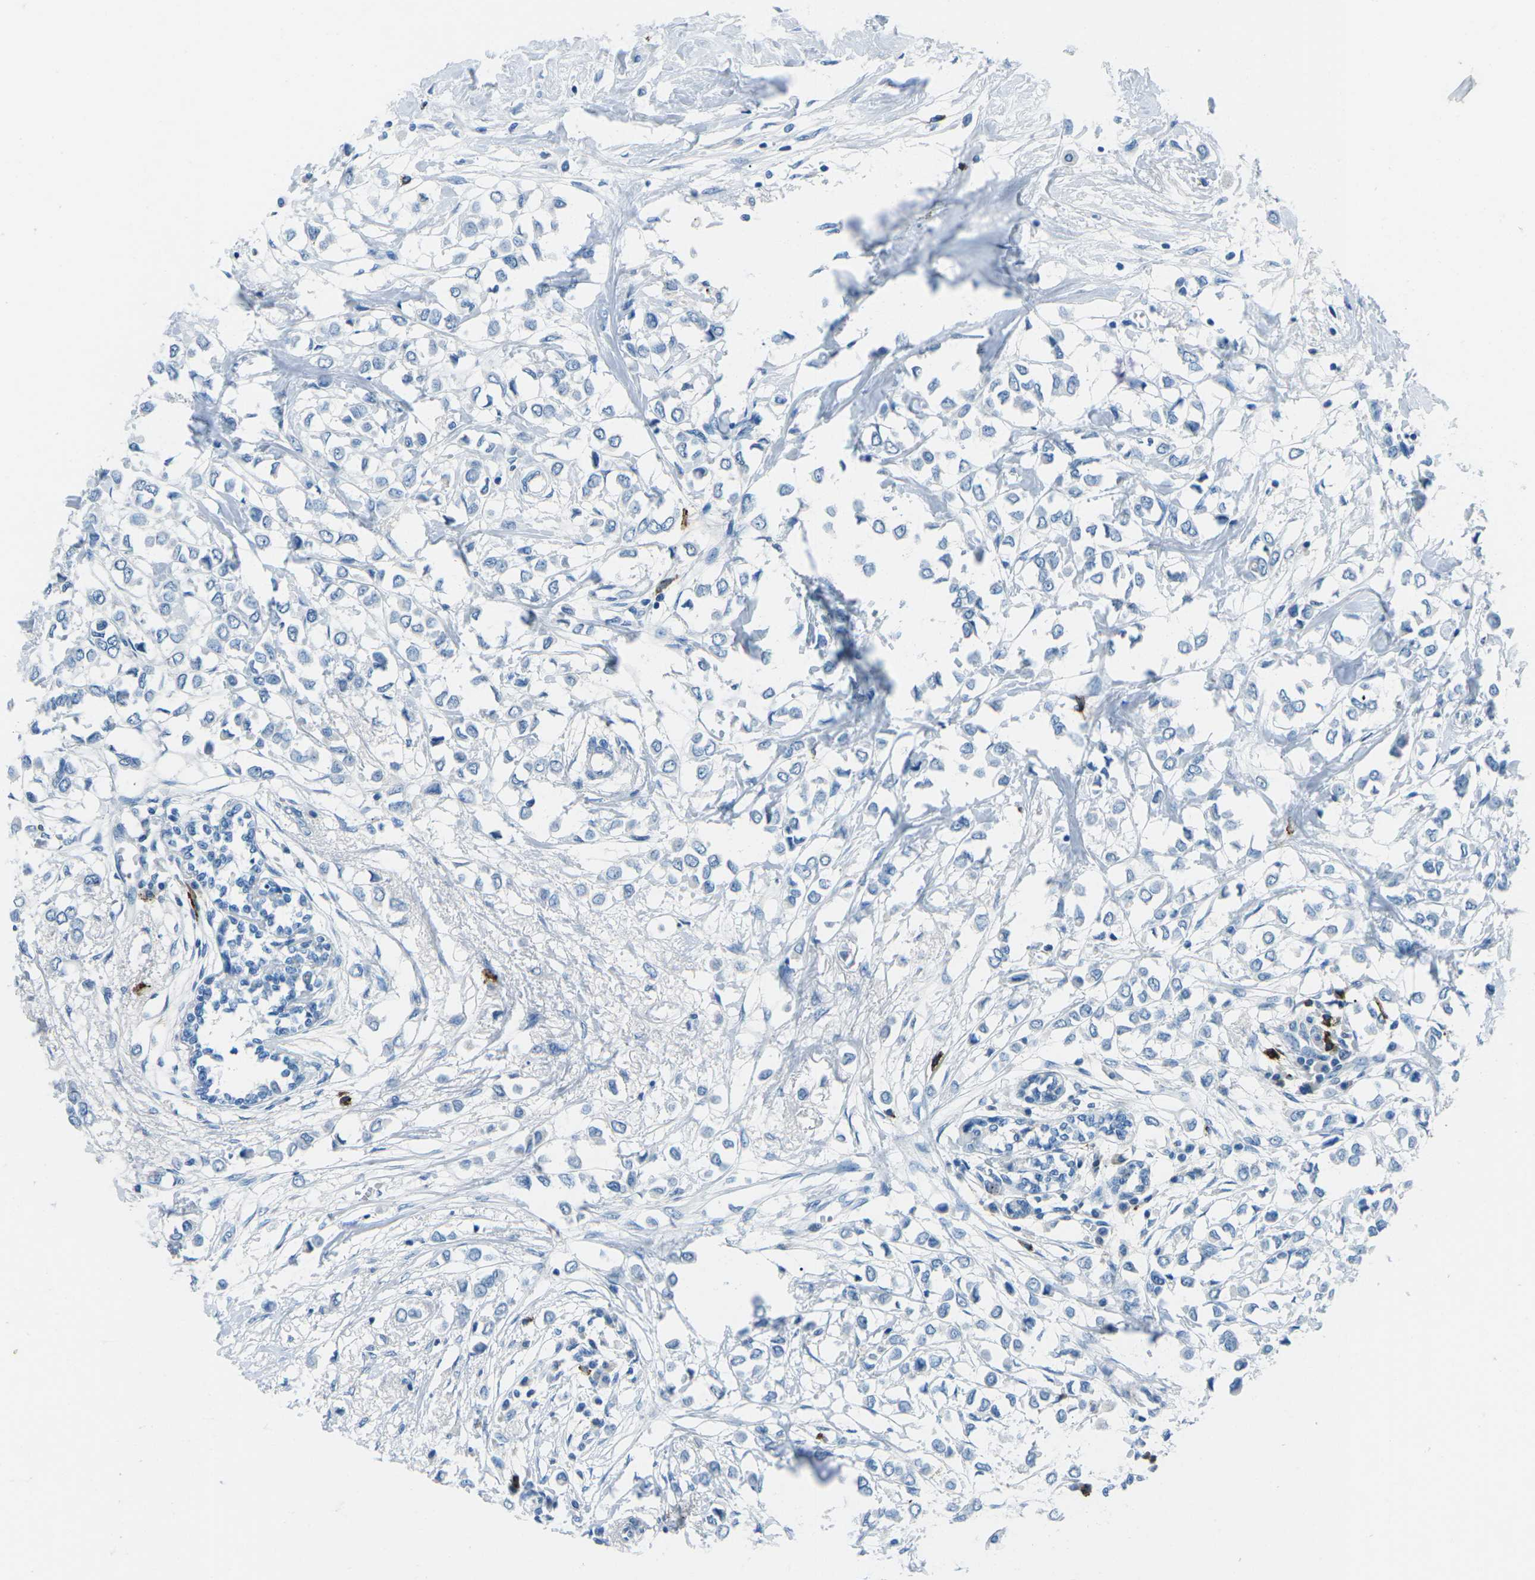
{"staining": {"intensity": "negative", "quantity": "none", "location": "none"}, "tissue": "breast cancer", "cell_type": "Tumor cells", "image_type": "cancer", "snomed": [{"axis": "morphology", "description": "Lobular carcinoma"}, {"axis": "topography", "description": "Breast"}], "caption": "DAB immunohistochemical staining of lobular carcinoma (breast) displays no significant positivity in tumor cells. Brightfield microscopy of immunohistochemistry (IHC) stained with DAB (3,3'-diaminobenzidine) (brown) and hematoxylin (blue), captured at high magnification.", "gene": "FCN1", "patient": {"sex": "female", "age": 51}}